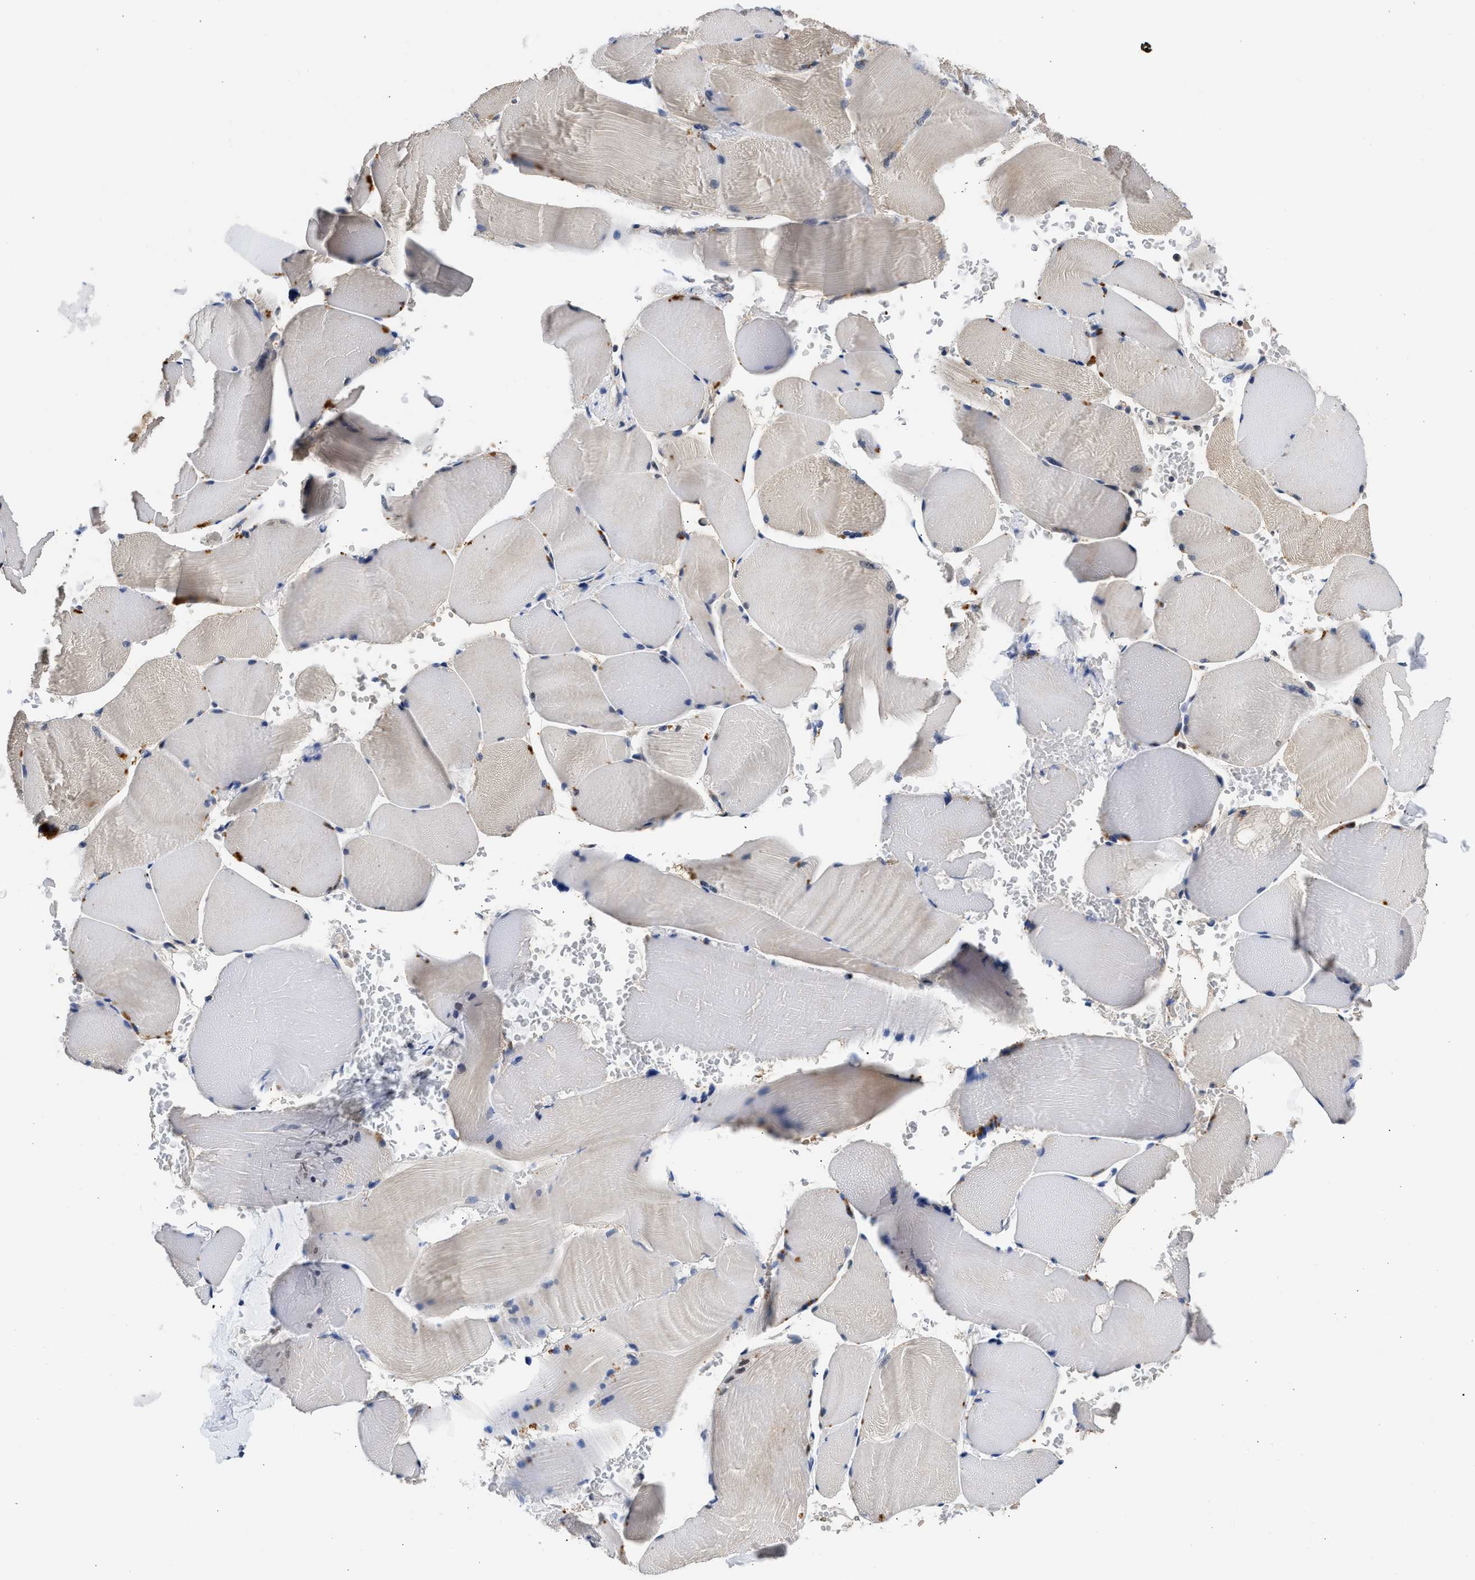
{"staining": {"intensity": "negative", "quantity": "none", "location": "none"}, "tissue": "skeletal muscle", "cell_type": "Myocytes", "image_type": "normal", "snomed": [{"axis": "morphology", "description": "Normal tissue, NOS"}, {"axis": "topography", "description": "Skin"}, {"axis": "topography", "description": "Skeletal muscle"}], "caption": "Immunohistochemical staining of unremarkable skeletal muscle exhibits no significant expression in myocytes.", "gene": "XPO5", "patient": {"sex": "male", "age": 83}}